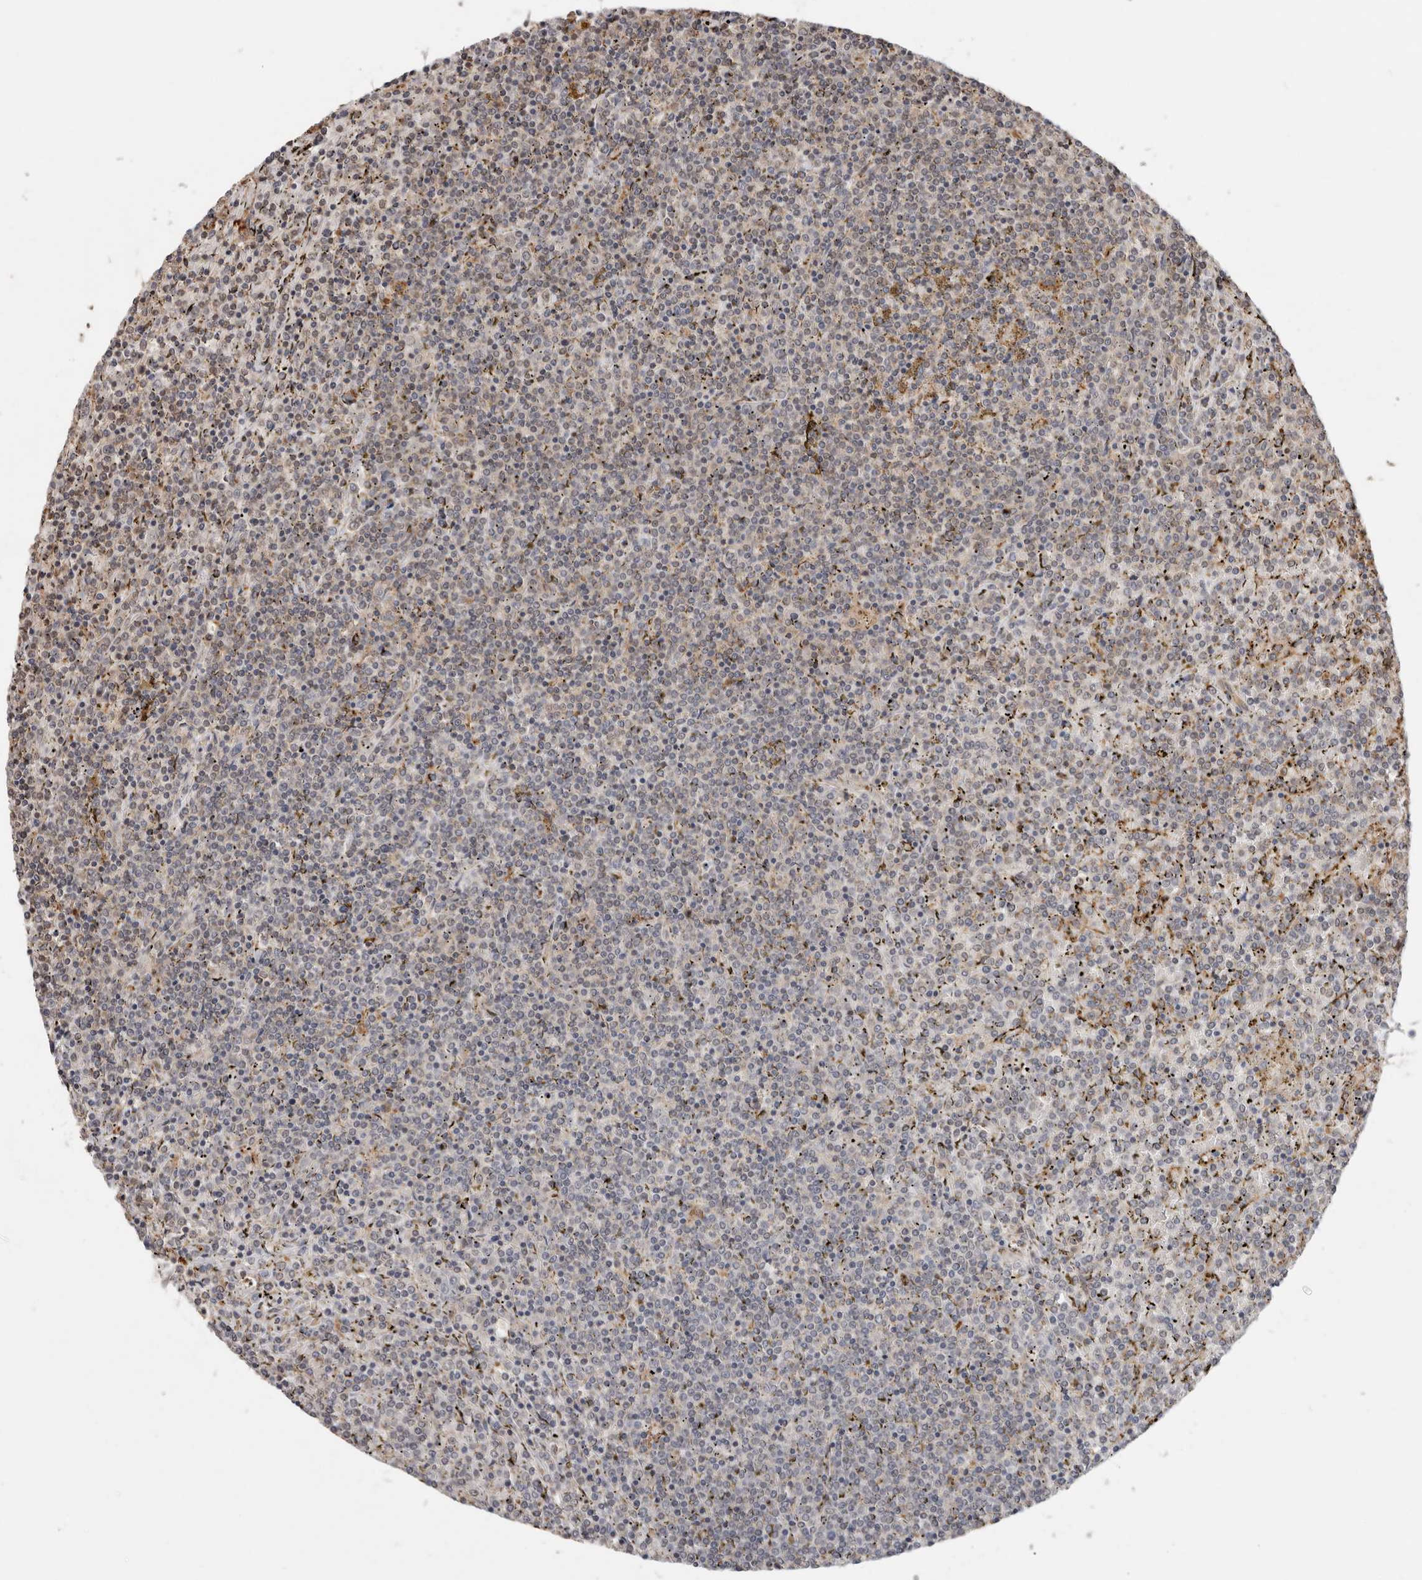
{"staining": {"intensity": "negative", "quantity": "none", "location": "none"}, "tissue": "lymphoma", "cell_type": "Tumor cells", "image_type": "cancer", "snomed": [{"axis": "morphology", "description": "Malignant lymphoma, non-Hodgkin's type, Low grade"}, {"axis": "topography", "description": "Spleen"}], "caption": "Photomicrograph shows no protein staining in tumor cells of lymphoma tissue. (DAB (3,3'-diaminobenzidine) immunohistochemistry visualized using brightfield microscopy, high magnification).", "gene": "RSPO2", "patient": {"sex": "female", "age": 19}}